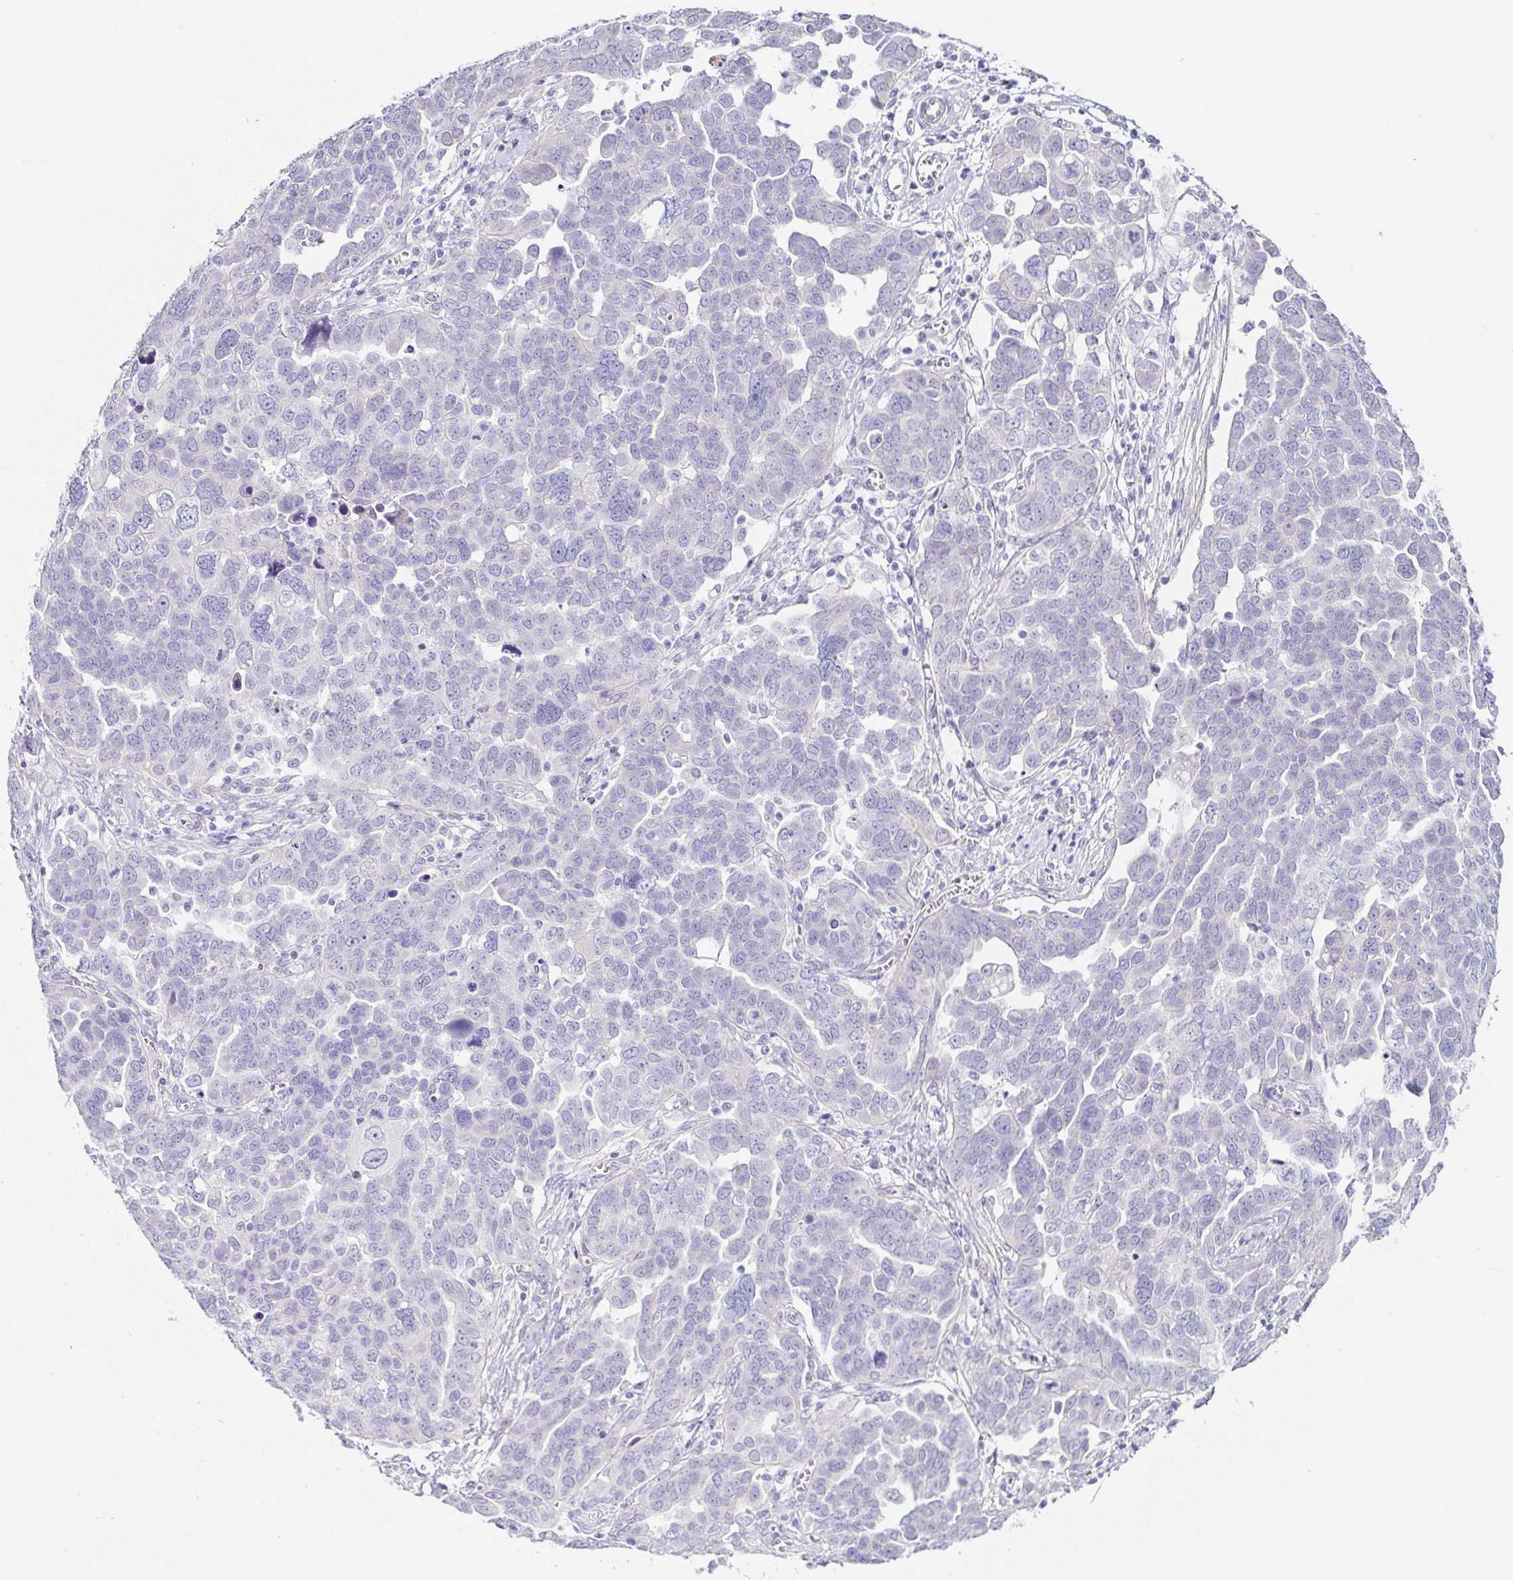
{"staining": {"intensity": "negative", "quantity": "none", "location": "none"}, "tissue": "ovarian cancer", "cell_type": "Tumor cells", "image_type": "cancer", "snomed": [{"axis": "morphology", "description": "Cystadenocarcinoma, serous, NOS"}, {"axis": "topography", "description": "Ovary"}], "caption": "Tumor cells are negative for brown protein staining in ovarian cancer.", "gene": "DCAF17", "patient": {"sex": "female", "age": 59}}